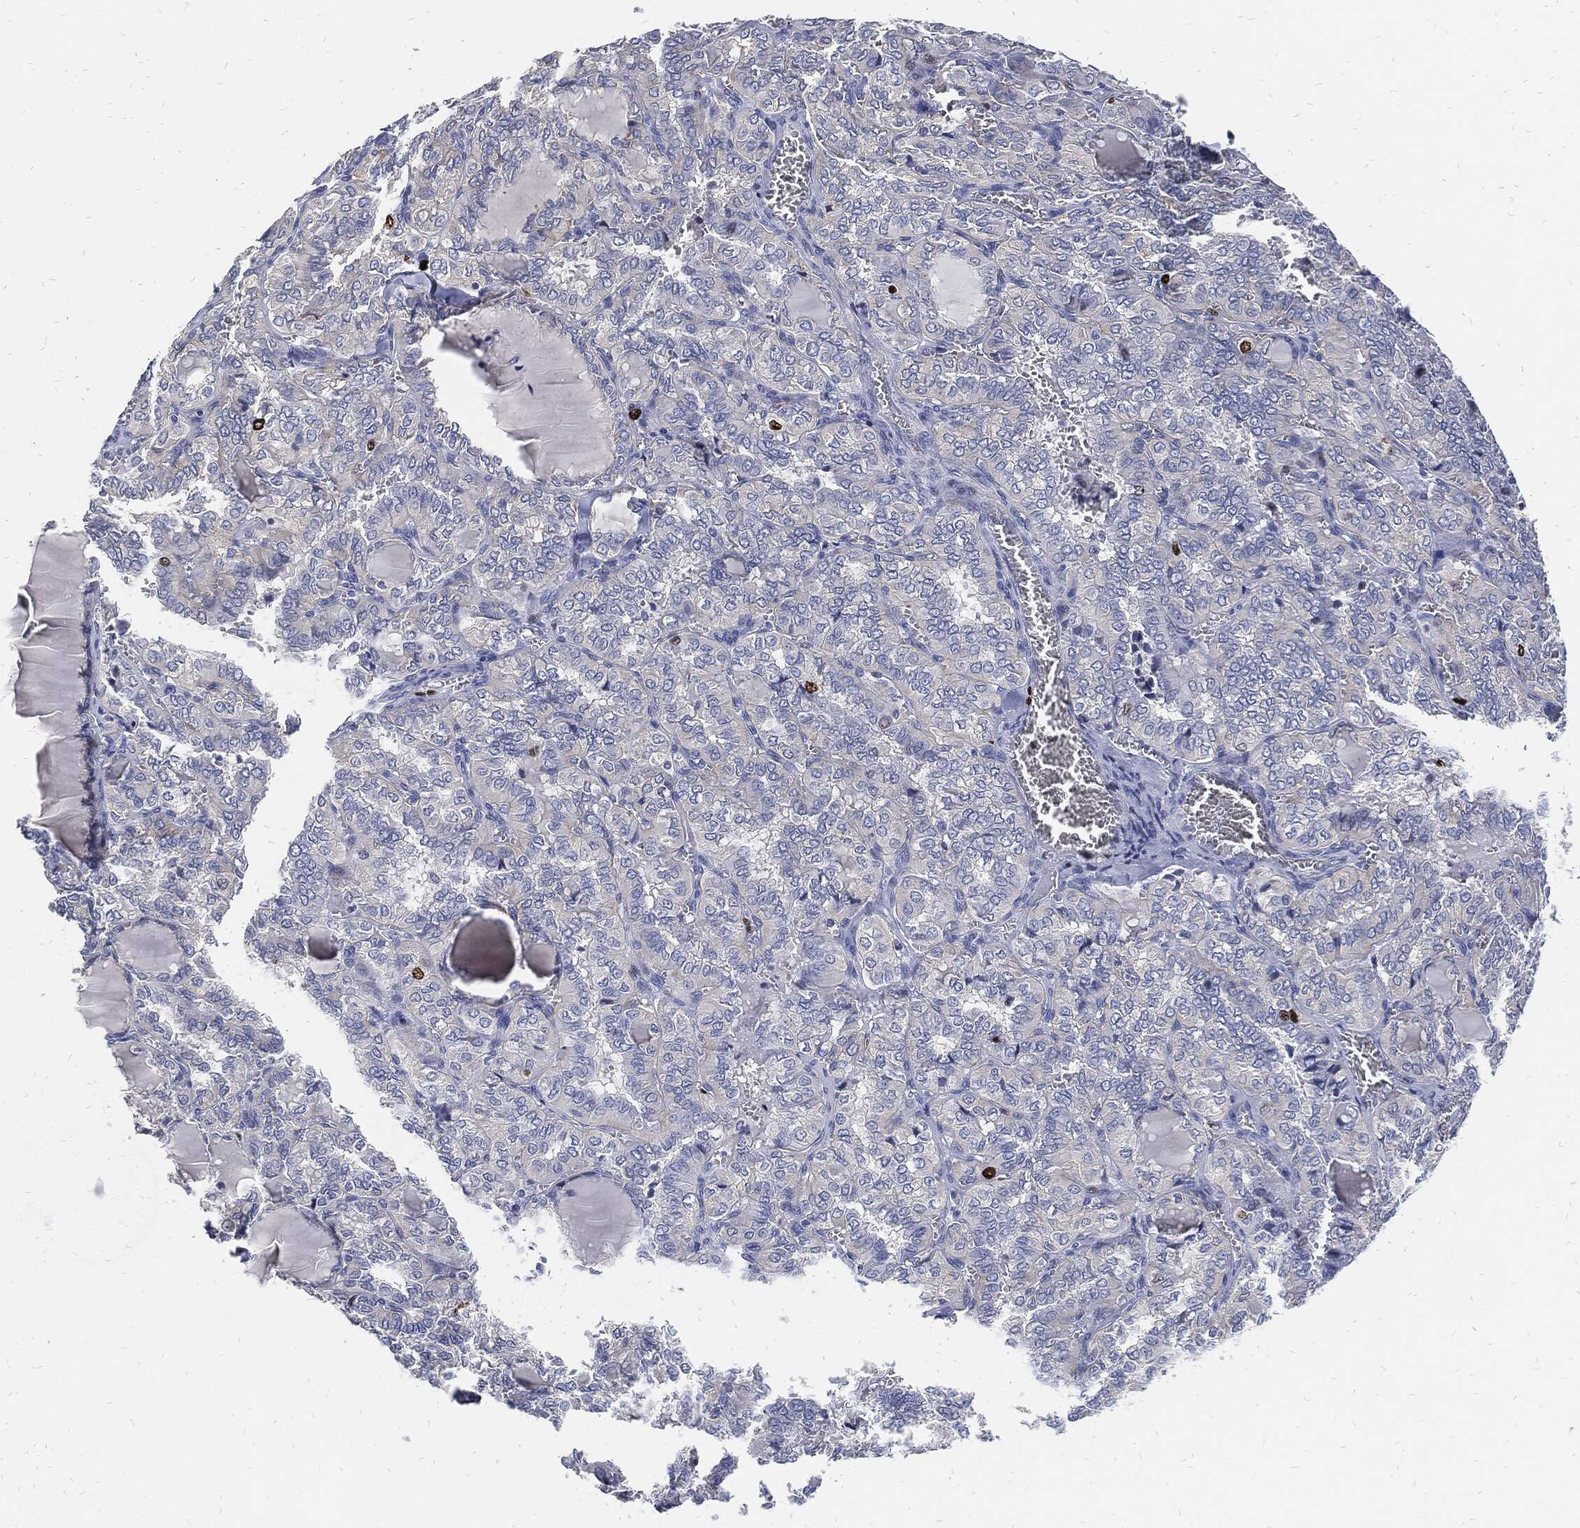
{"staining": {"intensity": "negative", "quantity": "none", "location": "none"}, "tissue": "thyroid cancer", "cell_type": "Tumor cells", "image_type": "cancer", "snomed": [{"axis": "morphology", "description": "Papillary adenocarcinoma, NOS"}, {"axis": "topography", "description": "Thyroid gland"}], "caption": "Immunohistochemistry (IHC) of thyroid cancer demonstrates no positivity in tumor cells.", "gene": "MKI67", "patient": {"sex": "female", "age": 41}}